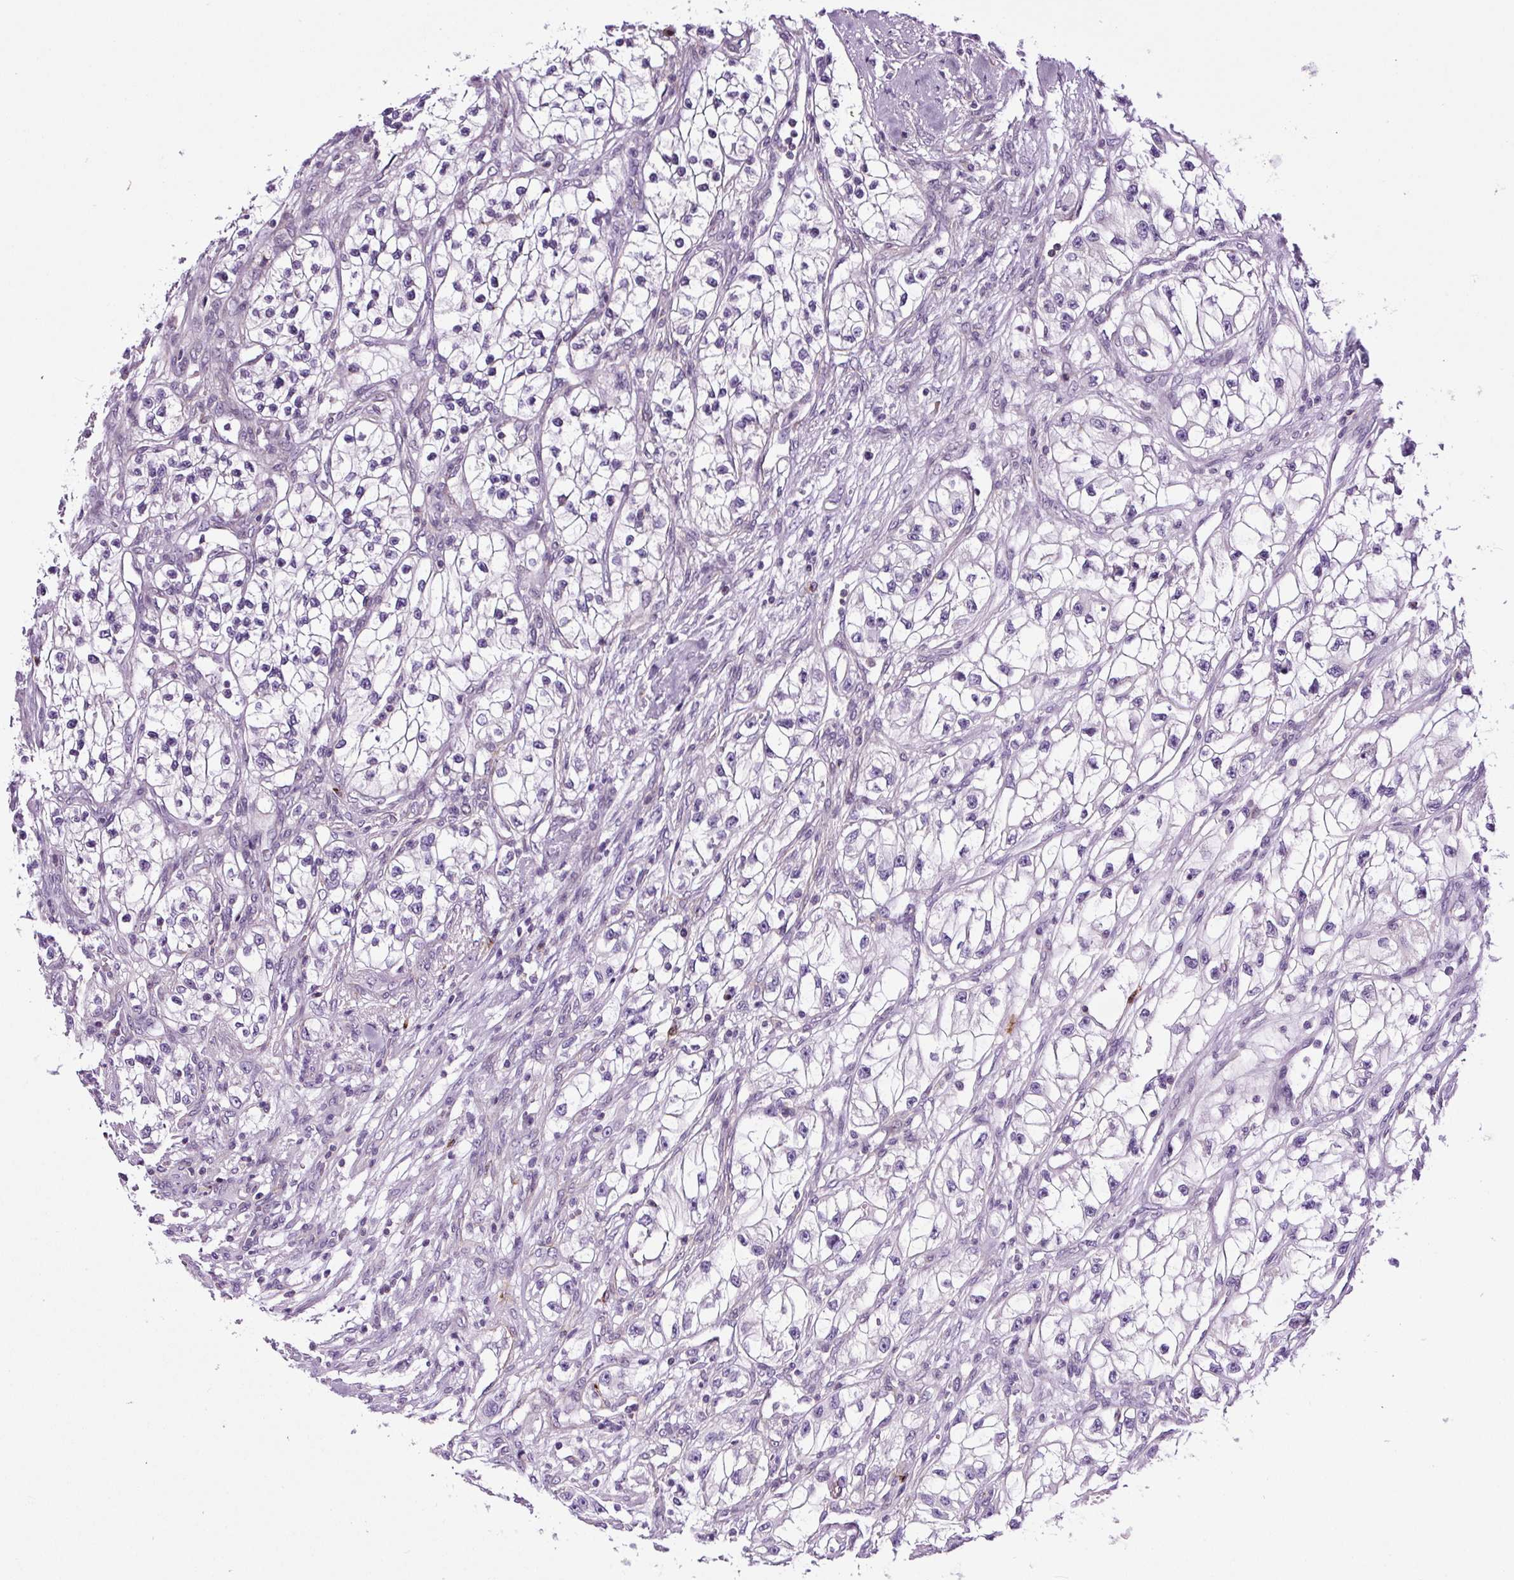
{"staining": {"intensity": "negative", "quantity": "none", "location": "none"}, "tissue": "renal cancer", "cell_type": "Tumor cells", "image_type": "cancer", "snomed": [{"axis": "morphology", "description": "Adenocarcinoma, NOS"}, {"axis": "topography", "description": "Kidney"}], "caption": "This micrograph is of renal cancer stained with IHC to label a protein in brown with the nuclei are counter-stained blue. There is no expression in tumor cells.", "gene": "TAFA3", "patient": {"sex": "female", "age": 57}}